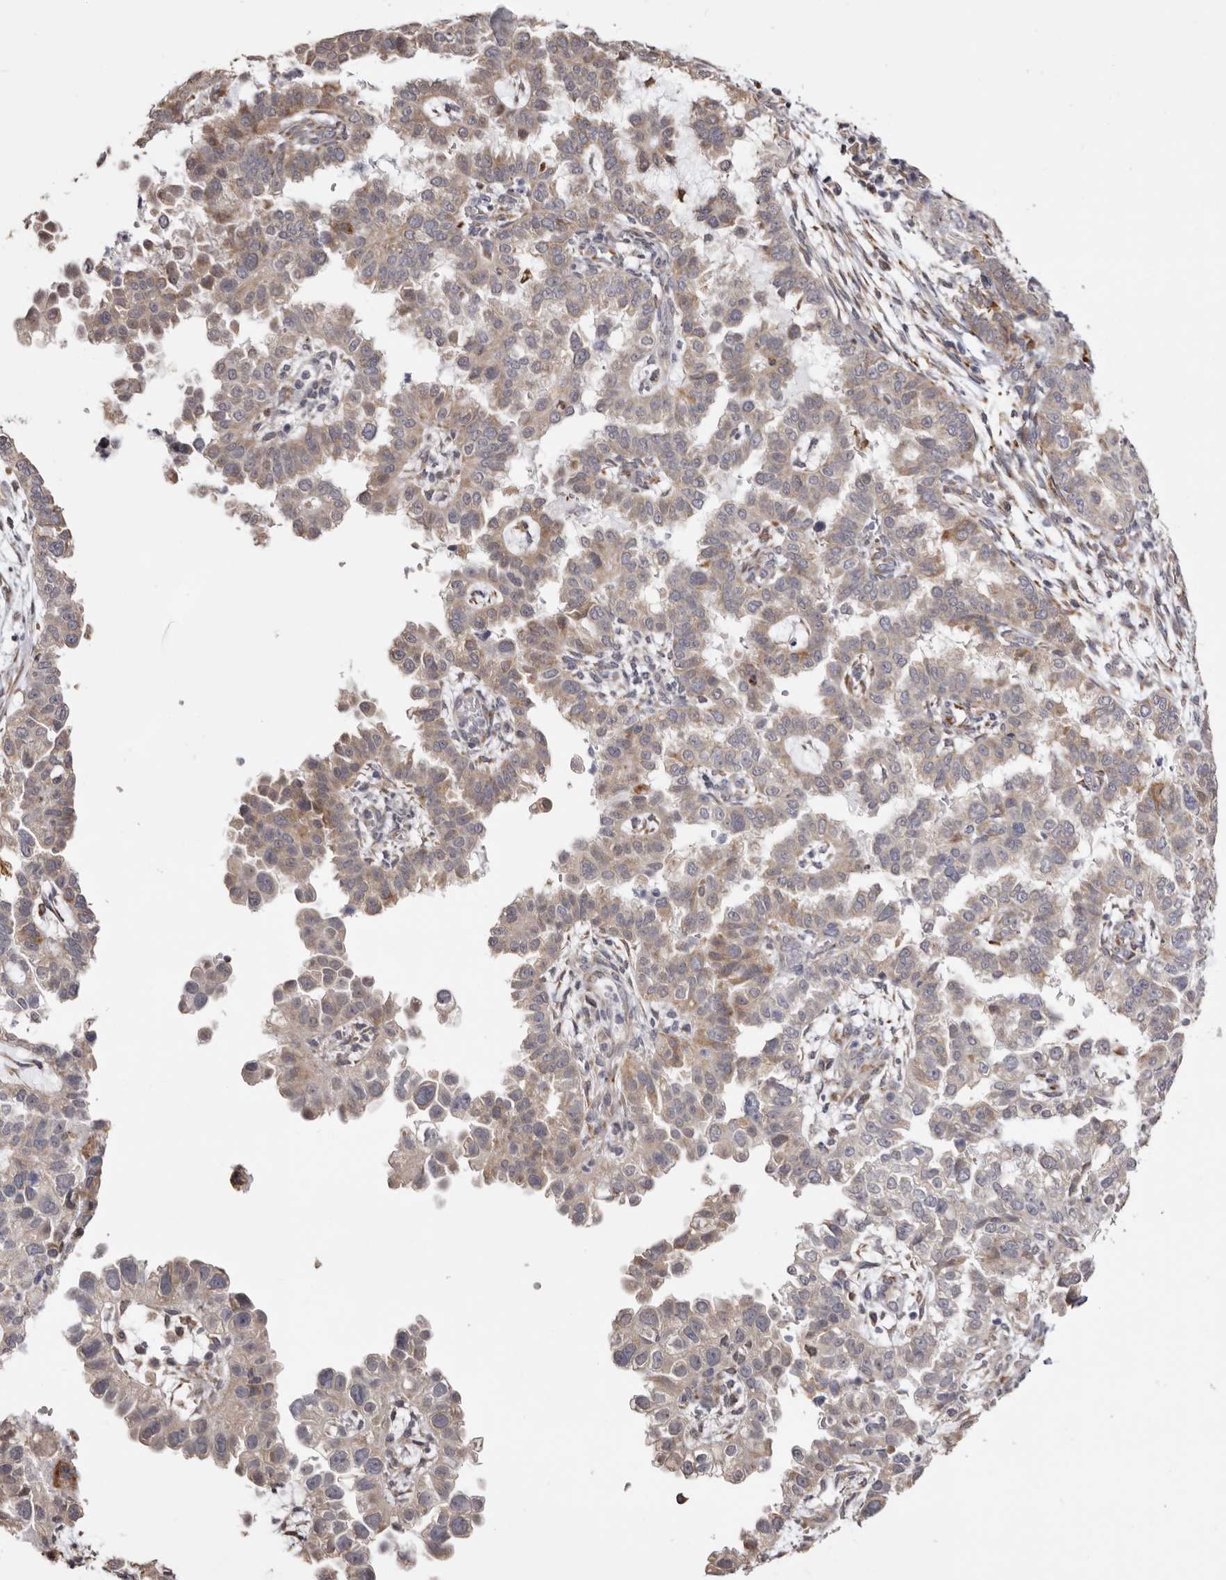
{"staining": {"intensity": "moderate", "quantity": "<25%", "location": "cytoplasmic/membranous"}, "tissue": "endometrial cancer", "cell_type": "Tumor cells", "image_type": "cancer", "snomed": [{"axis": "morphology", "description": "Adenocarcinoma, NOS"}, {"axis": "topography", "description": "Endometrium"}], "caption": "Protein staining reveals moderate cytoplasmic/membranous positivity in approximately <25% of tumor cells in endometrial cancer. (DAB (3,3'-diaminobenzidine) IHC, brown staining for protein, blue staining for nuclei).", "gene": "PIGX", "patient": {"sex": "female", "age": 85}}